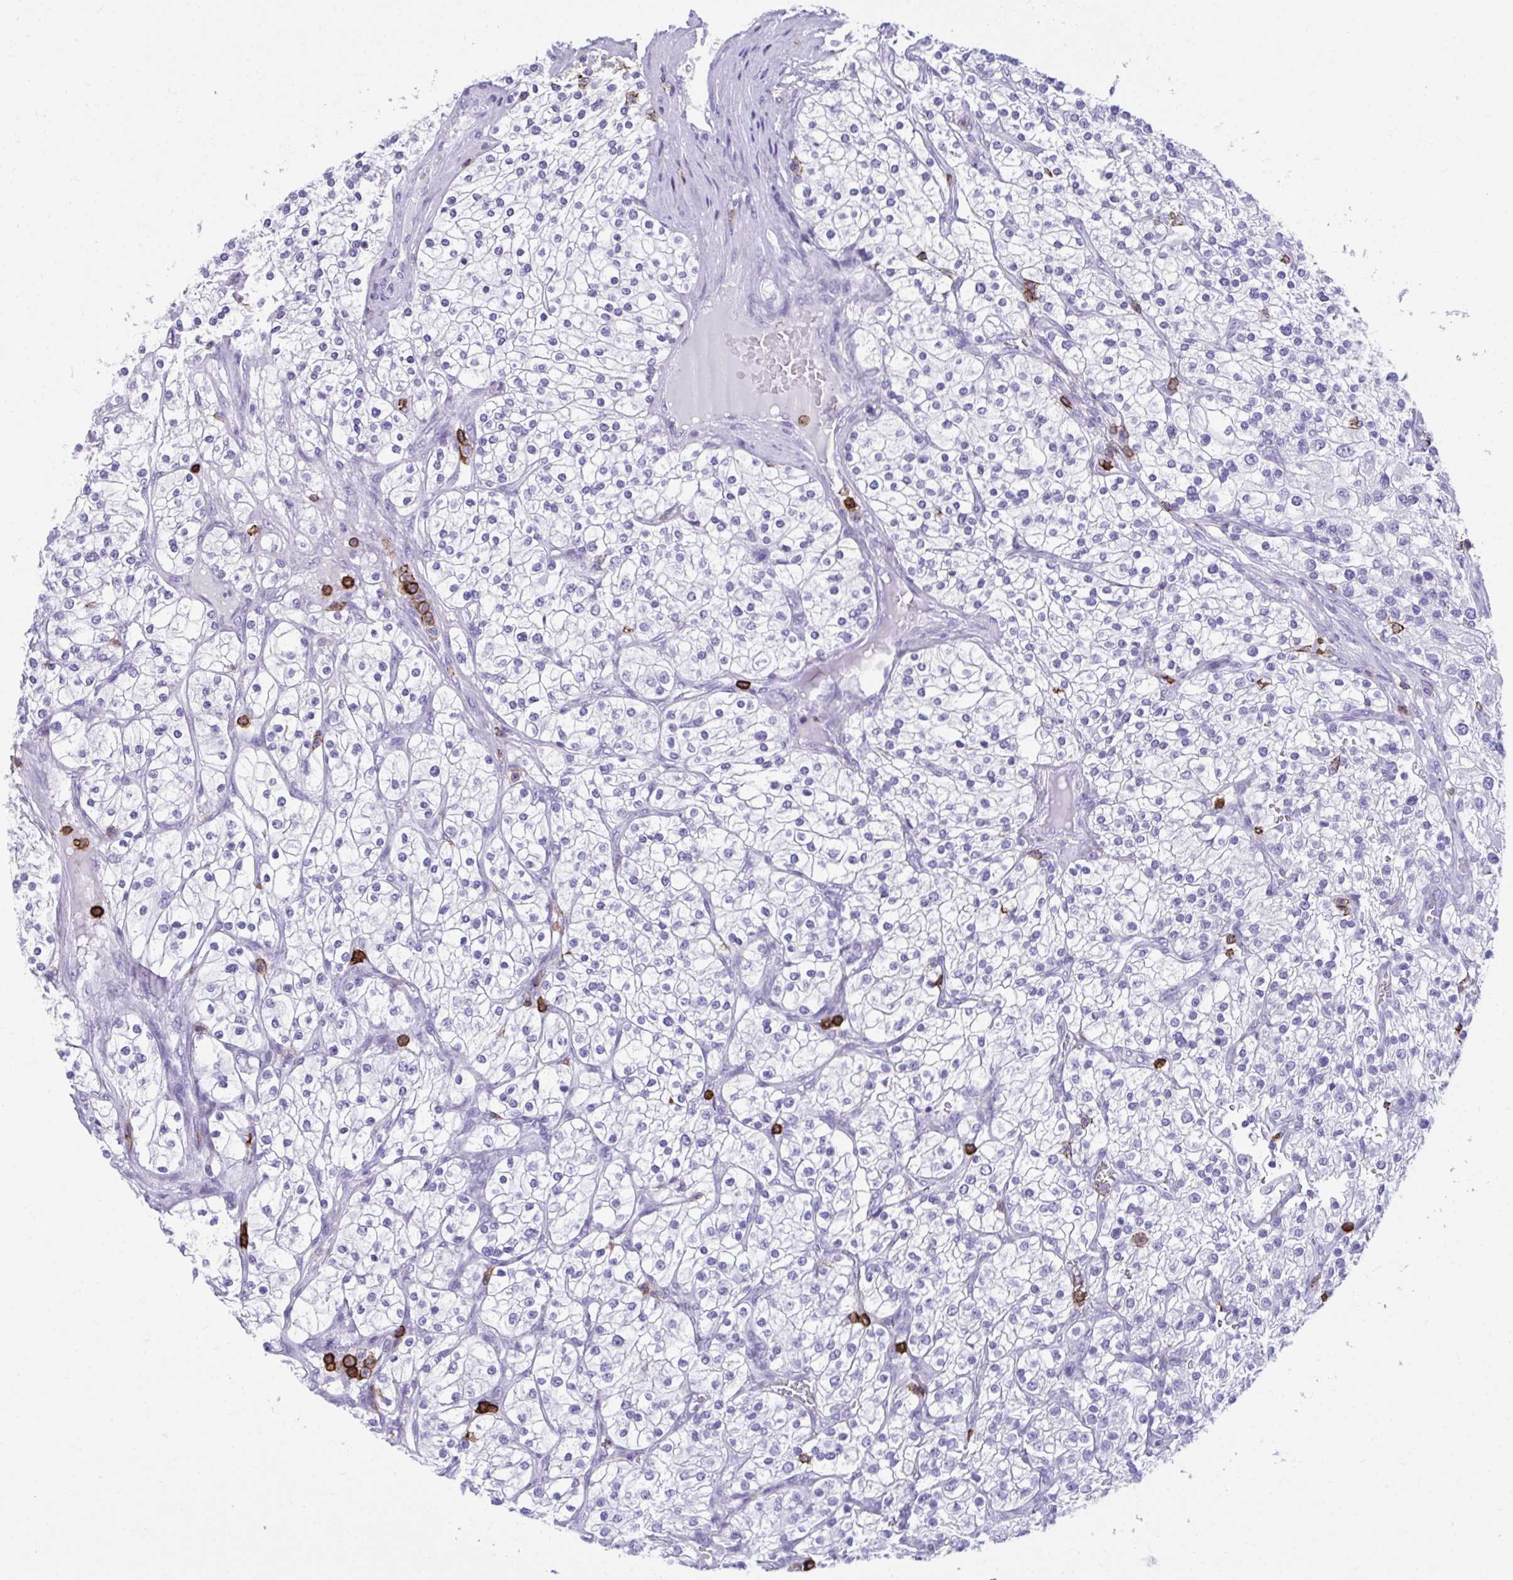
{"staining": {"intensity": "negative", "quantity": "none", "location": "none"}, "tissue": "renal cancer", "cell_type": "Tumor cells", "image_type": "cancer", "snomed": [{"axis": "morphology", "description": "Adenocarcinoma, NOS"}, {"axis": "topography", "description": "Kidney"}], "caption": "There is no significant expression in tumor cells of renal cancer (adenocarcinoma). (DAB (3,3'-diaminobenzidine) immunohistochemistry with hematoxylin counter stain).", "gene": "SPN", "patient": {"sex": "male", "age": 80}}